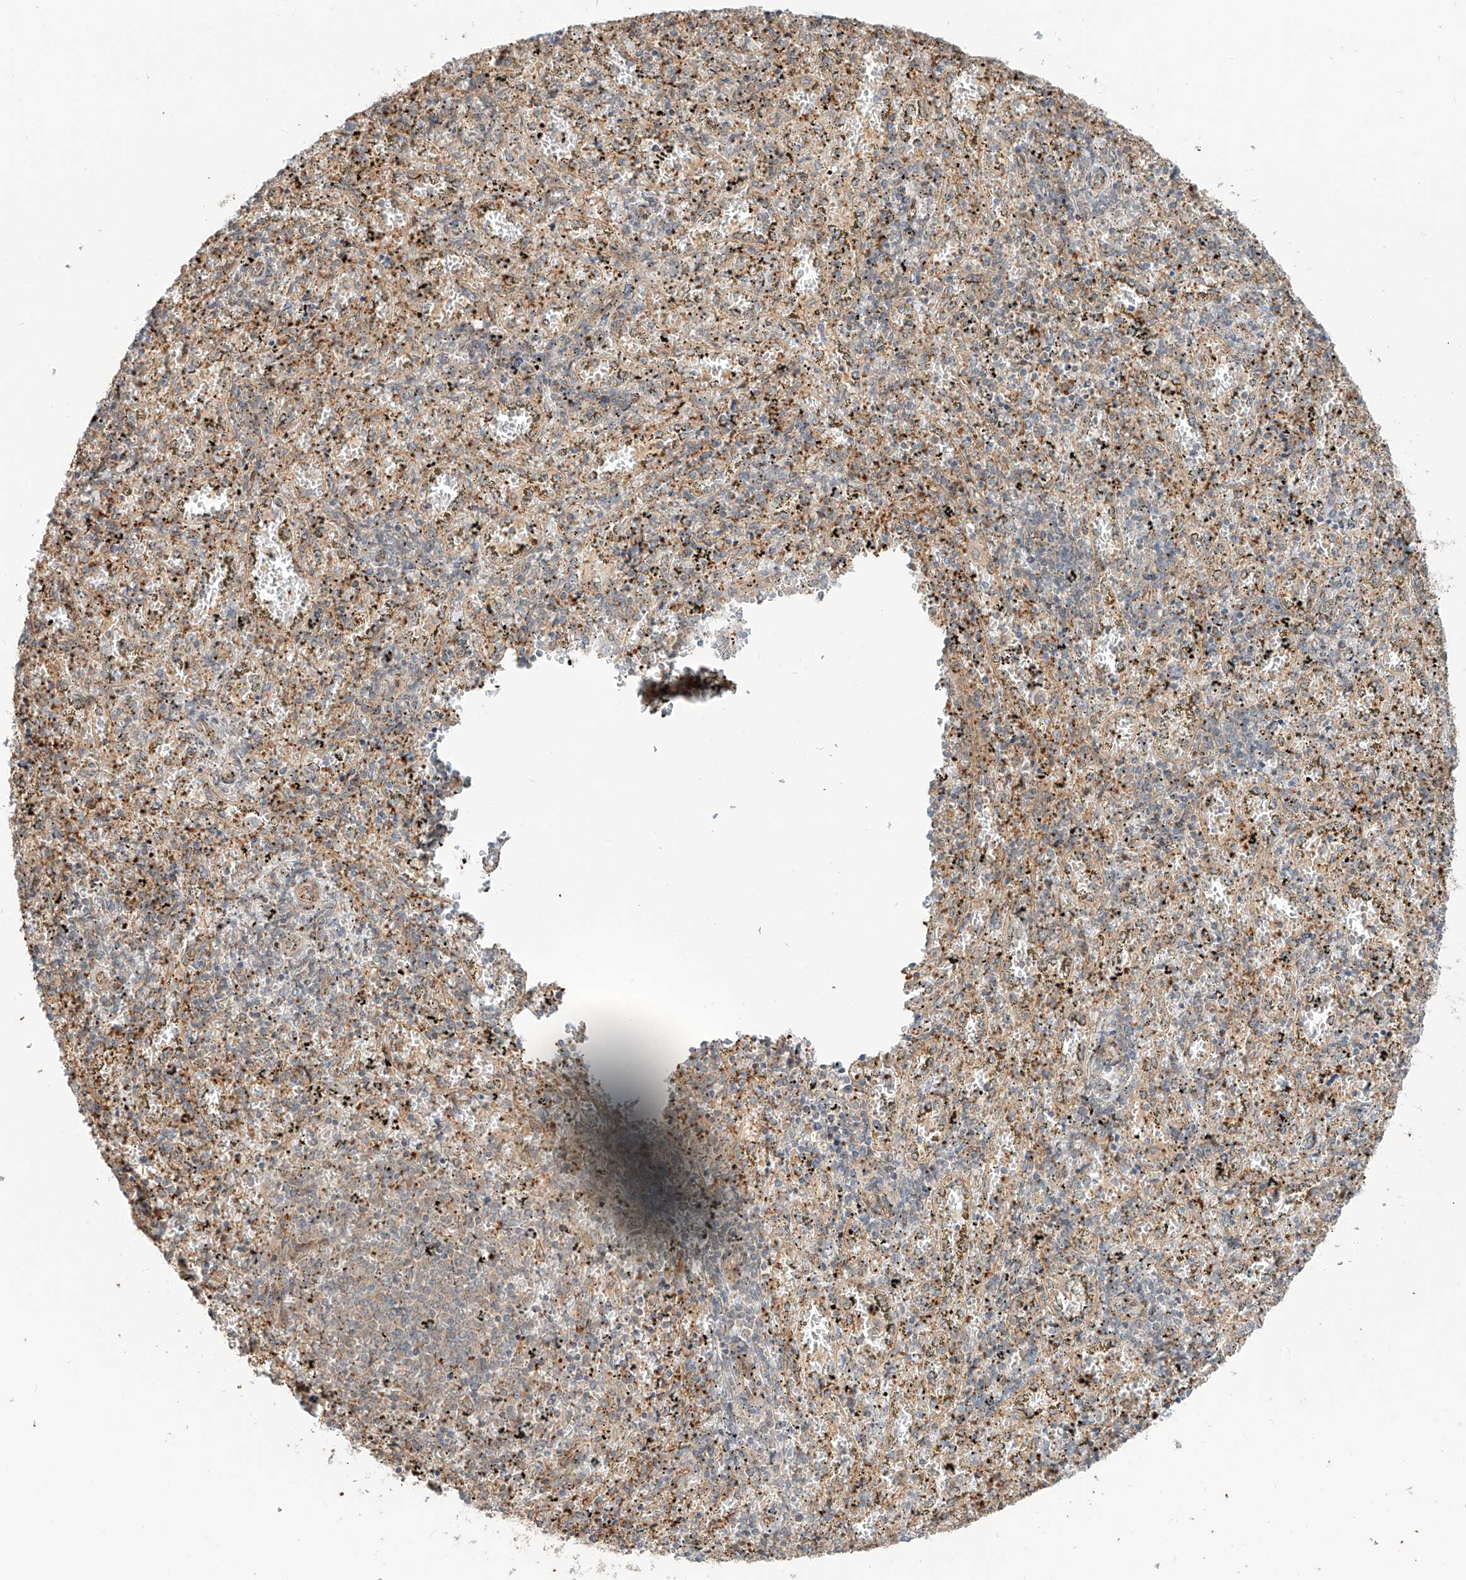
{"staining": {"intensity": "moderate", "quantity": "25%-75%", "location": "cytoplasmic/membranous"}, "tissue": "spleen", "cell_type": "Cells in red pulp", "image_type": "normal", "snomed": [{"axis": "morphology", "description": "Normal tissue, NOS"}, {"axis": "topography", "description": "Spleen"}], "caption": "Brown immunohistochemical staining in benign spleen displays moderate cytoplasmic/membranous staining in about 25%-75% of cells in red pulp.", "gene": "CEP162", "patient": {"sex": "male", "age": 11}}